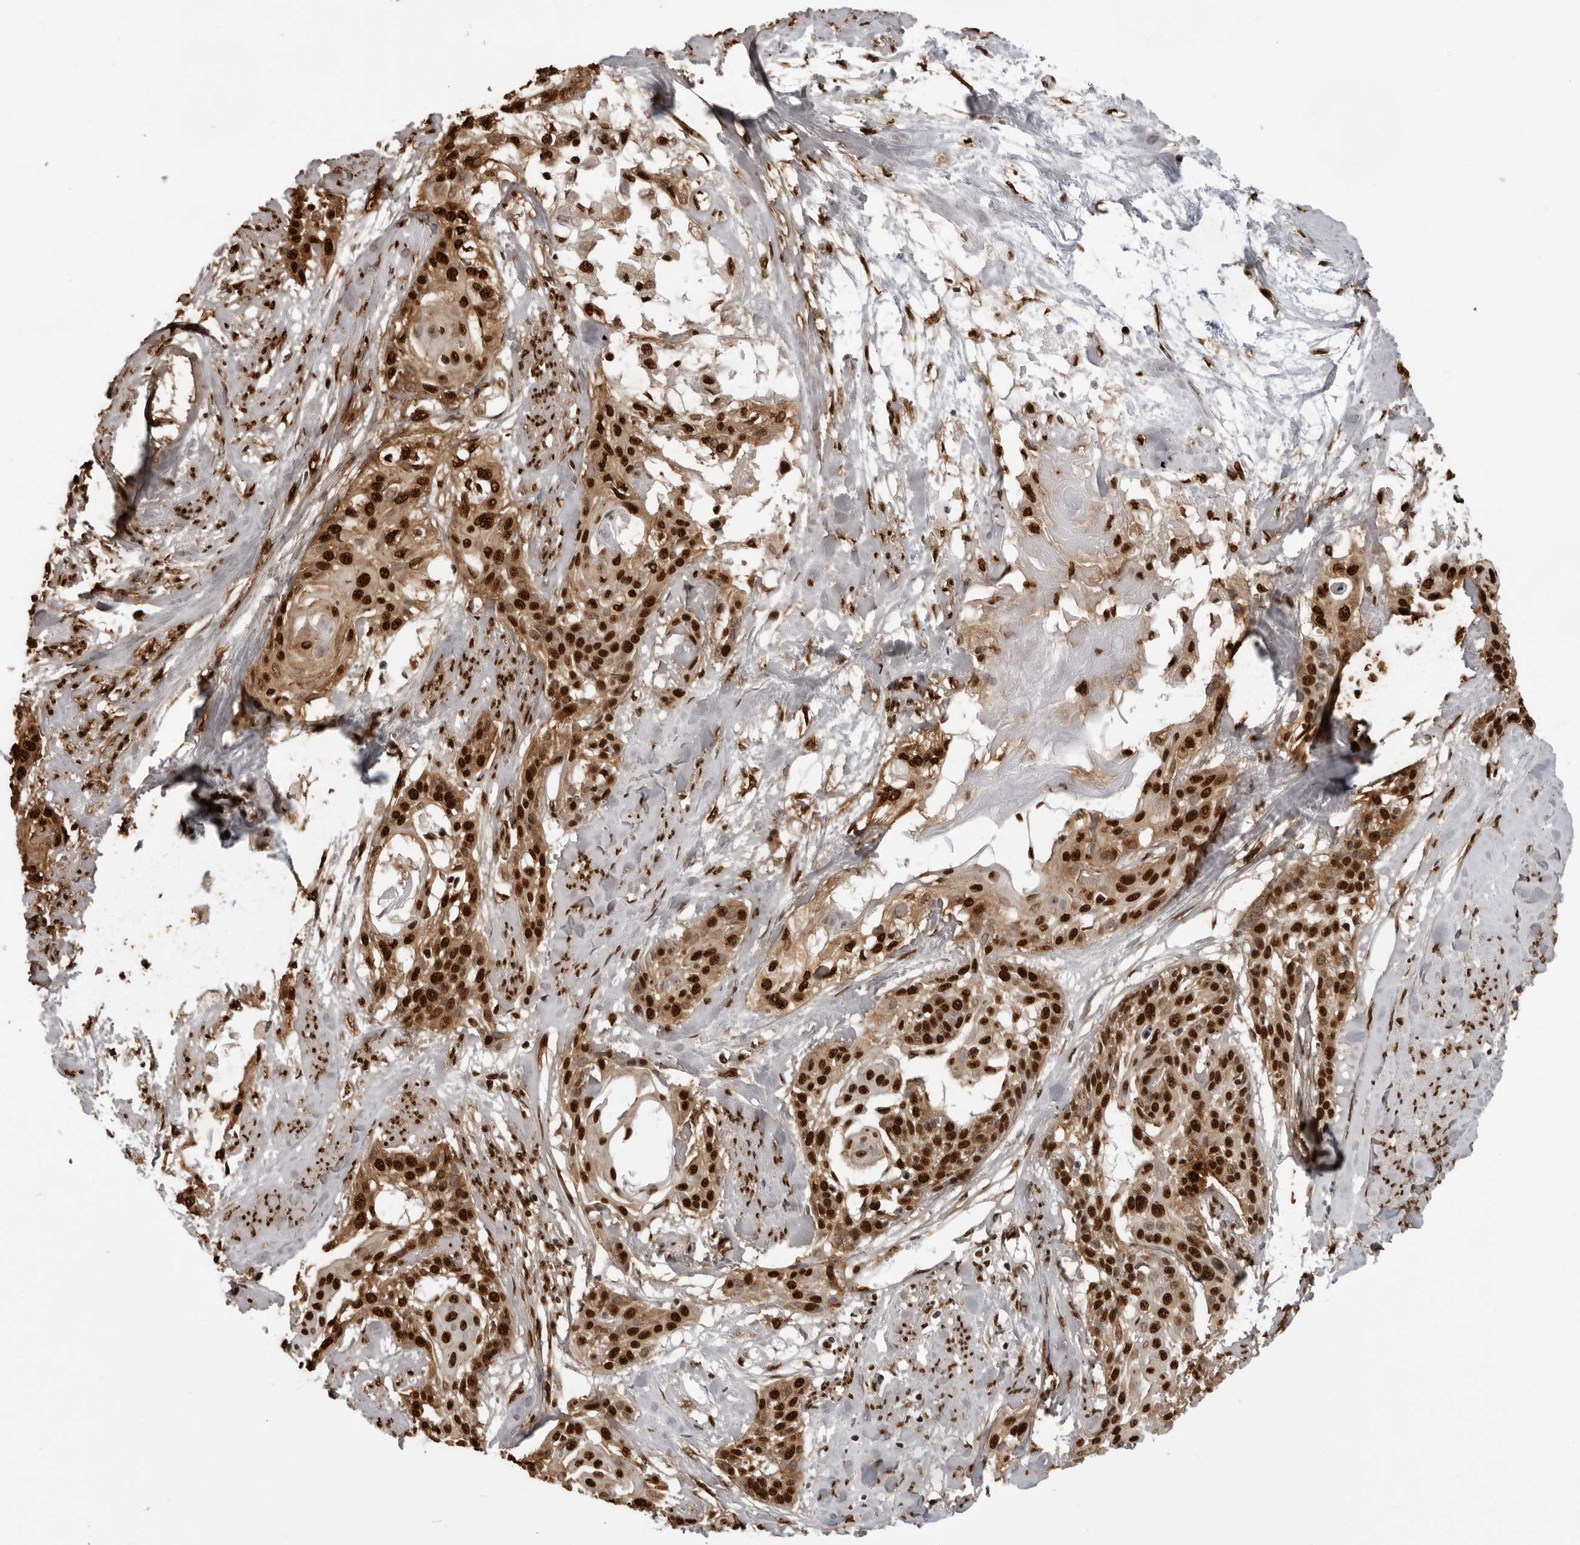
{"staining": {"intensity": "strong", "quantity": ">75%", "location": "nuclear"}, "tissue": "cervical cancer", "cell_type": "Tumor cells", "image_type": "cancer", "snomed": [{"axis": "morphology", "description": "Squamous cell carcinoma, NOS"}, {"axis": "topography", "description": "Cervix"}], "caption": "There is high levels of strong nuclear staining in tumor cells of cervical cancer (squamous cell carcinoma), as demonstrated by immunohistochemical staining (brown color).", "gene": "ZFP91", "patient": {"sex": "female", "age": 57}}